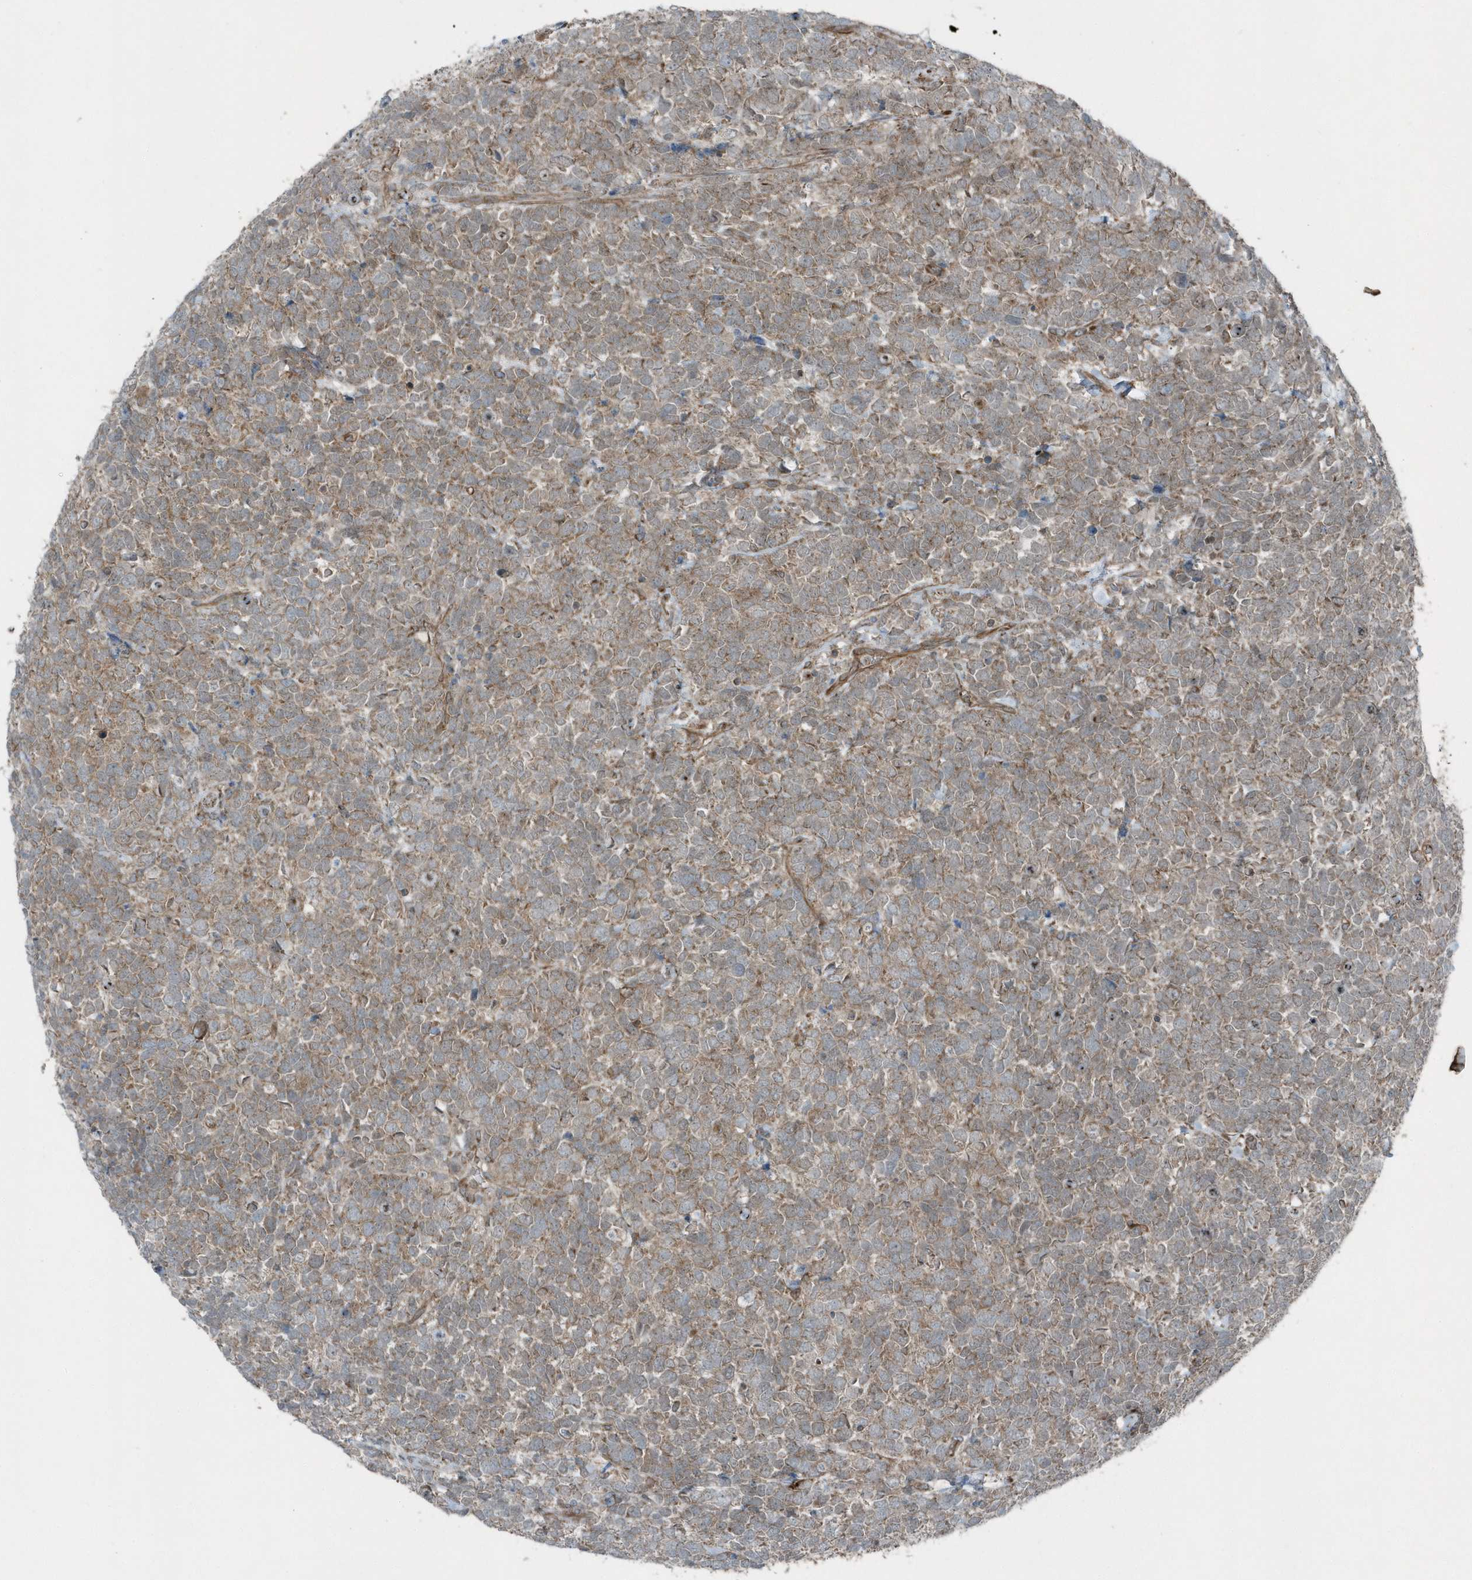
{"staining": {"intensity": "weak", "quantity": ">75%", "location": "cytoplasmic/membranous"}, "tissue": "urothelial cancer", "cell_type": "Tumor cells", "image_type": "cancer", "snomed": [{"axis": "morphology", "description": "Urothelial carcinoma, High grade"}, {"axis": "topography", "description": "Urinary bladder"}], "caption": "IHC photomicrograph of neoplastic tissue: urothelial carcinoma (high-grade) stained using immunohistochemistry reveals low levels of weak protein expression localized specifically in the cytoplasmic/membranous of tumor cells, appearing as a cytoplasmic/membranous brown color.", "gene": "GCC2", "patient": {"sex": "female", "age": 82}}